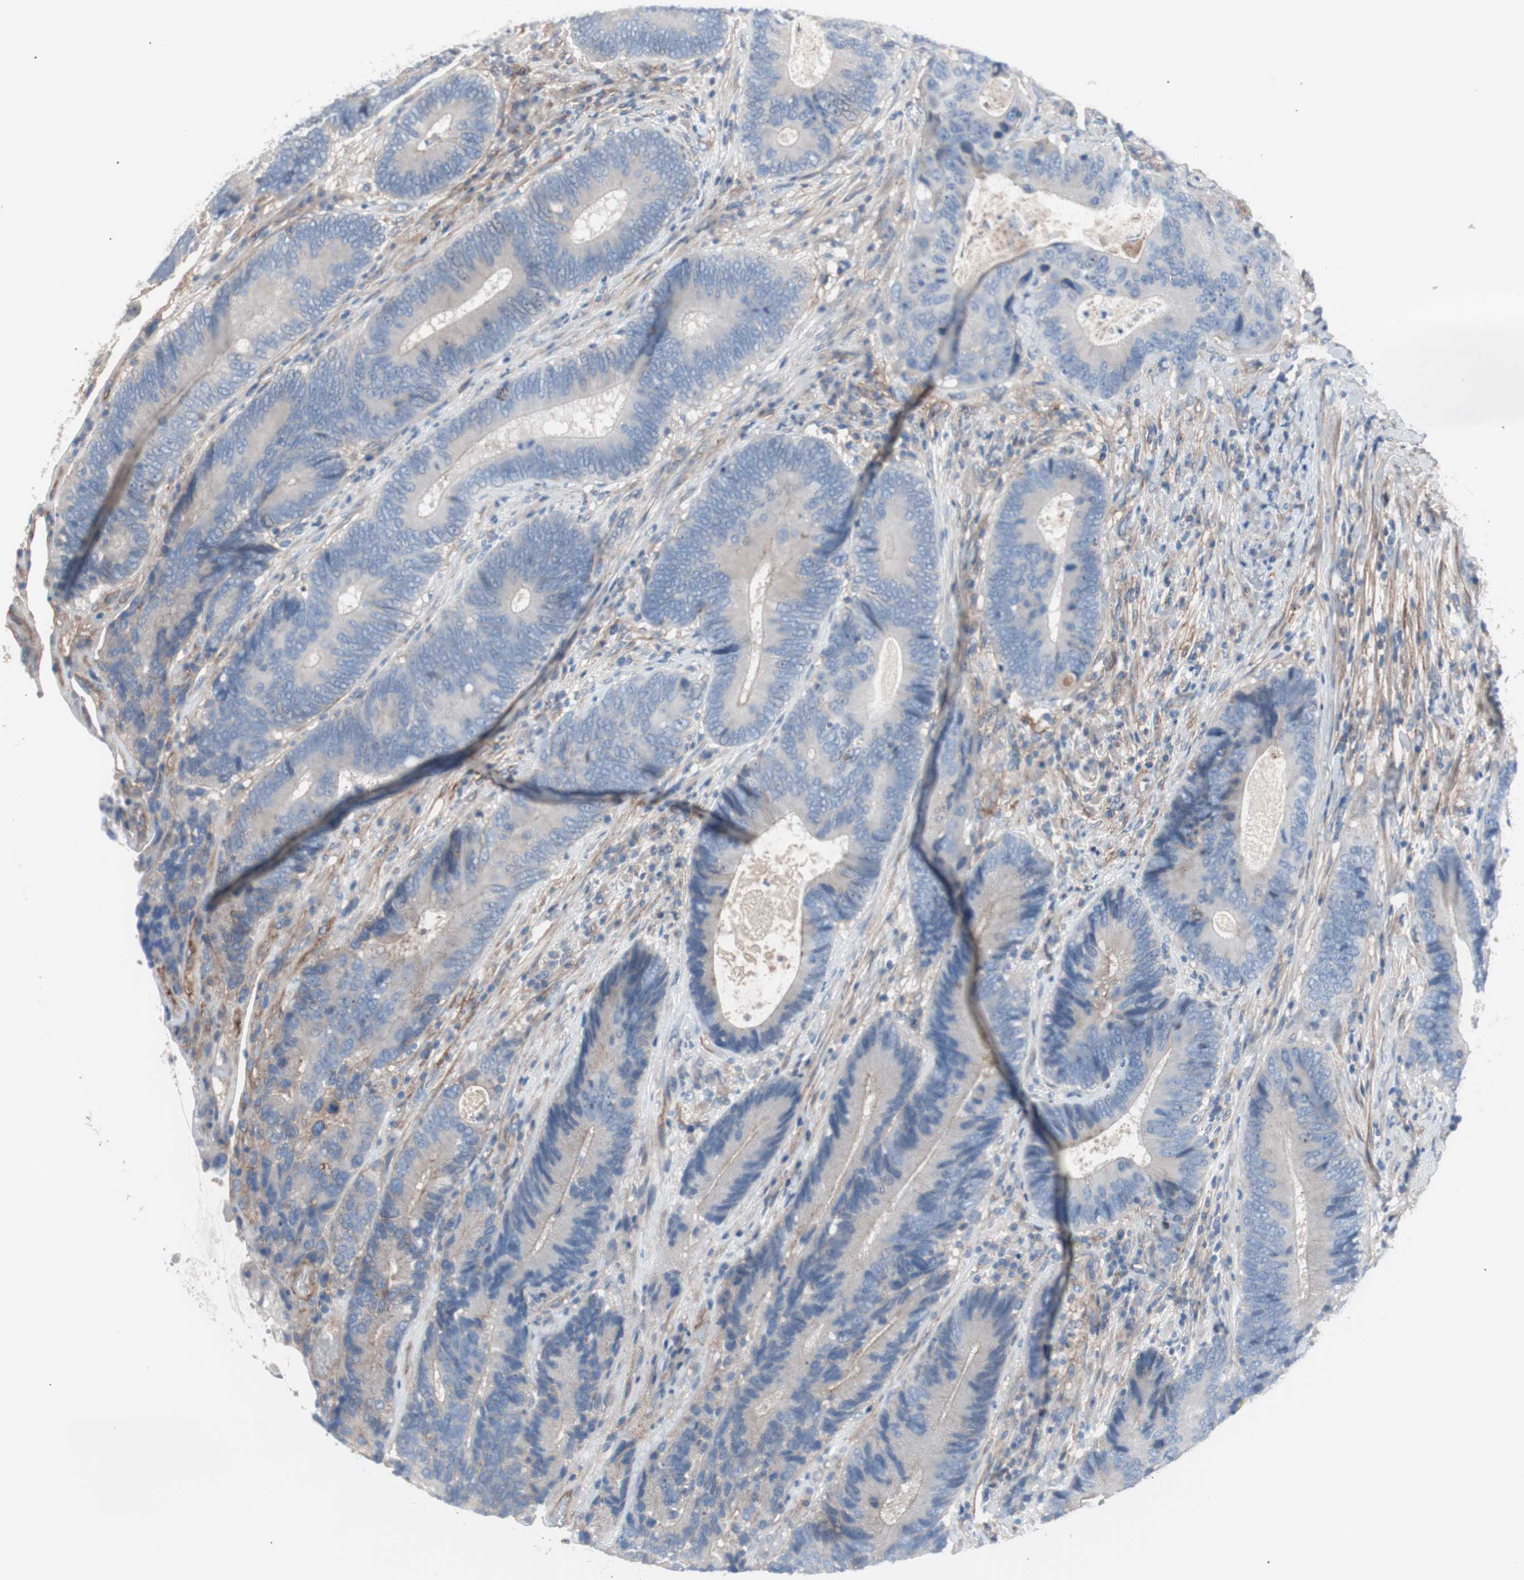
{"staining": {"intensity": "weak", "quantity": "25%-75%", "location": "cytoplasmic/membranous"}, "tissue": "colorectal cancer", "cell_type": "Tumor cells", "image_type": "cancer", "snomed": [{"axis": "morphology", "description": "Adenocarcinoma, NOS"}, {"axis": "topography", "description": "Colon"}], "caption": "Human colorectal cancer stained for a protein (brown) displays weak cytoplasmic/membranous positive staining in about 25%-75% of tumor cells.", "gene": "CD81", "patient": {"sex": "female", "age": 78}}